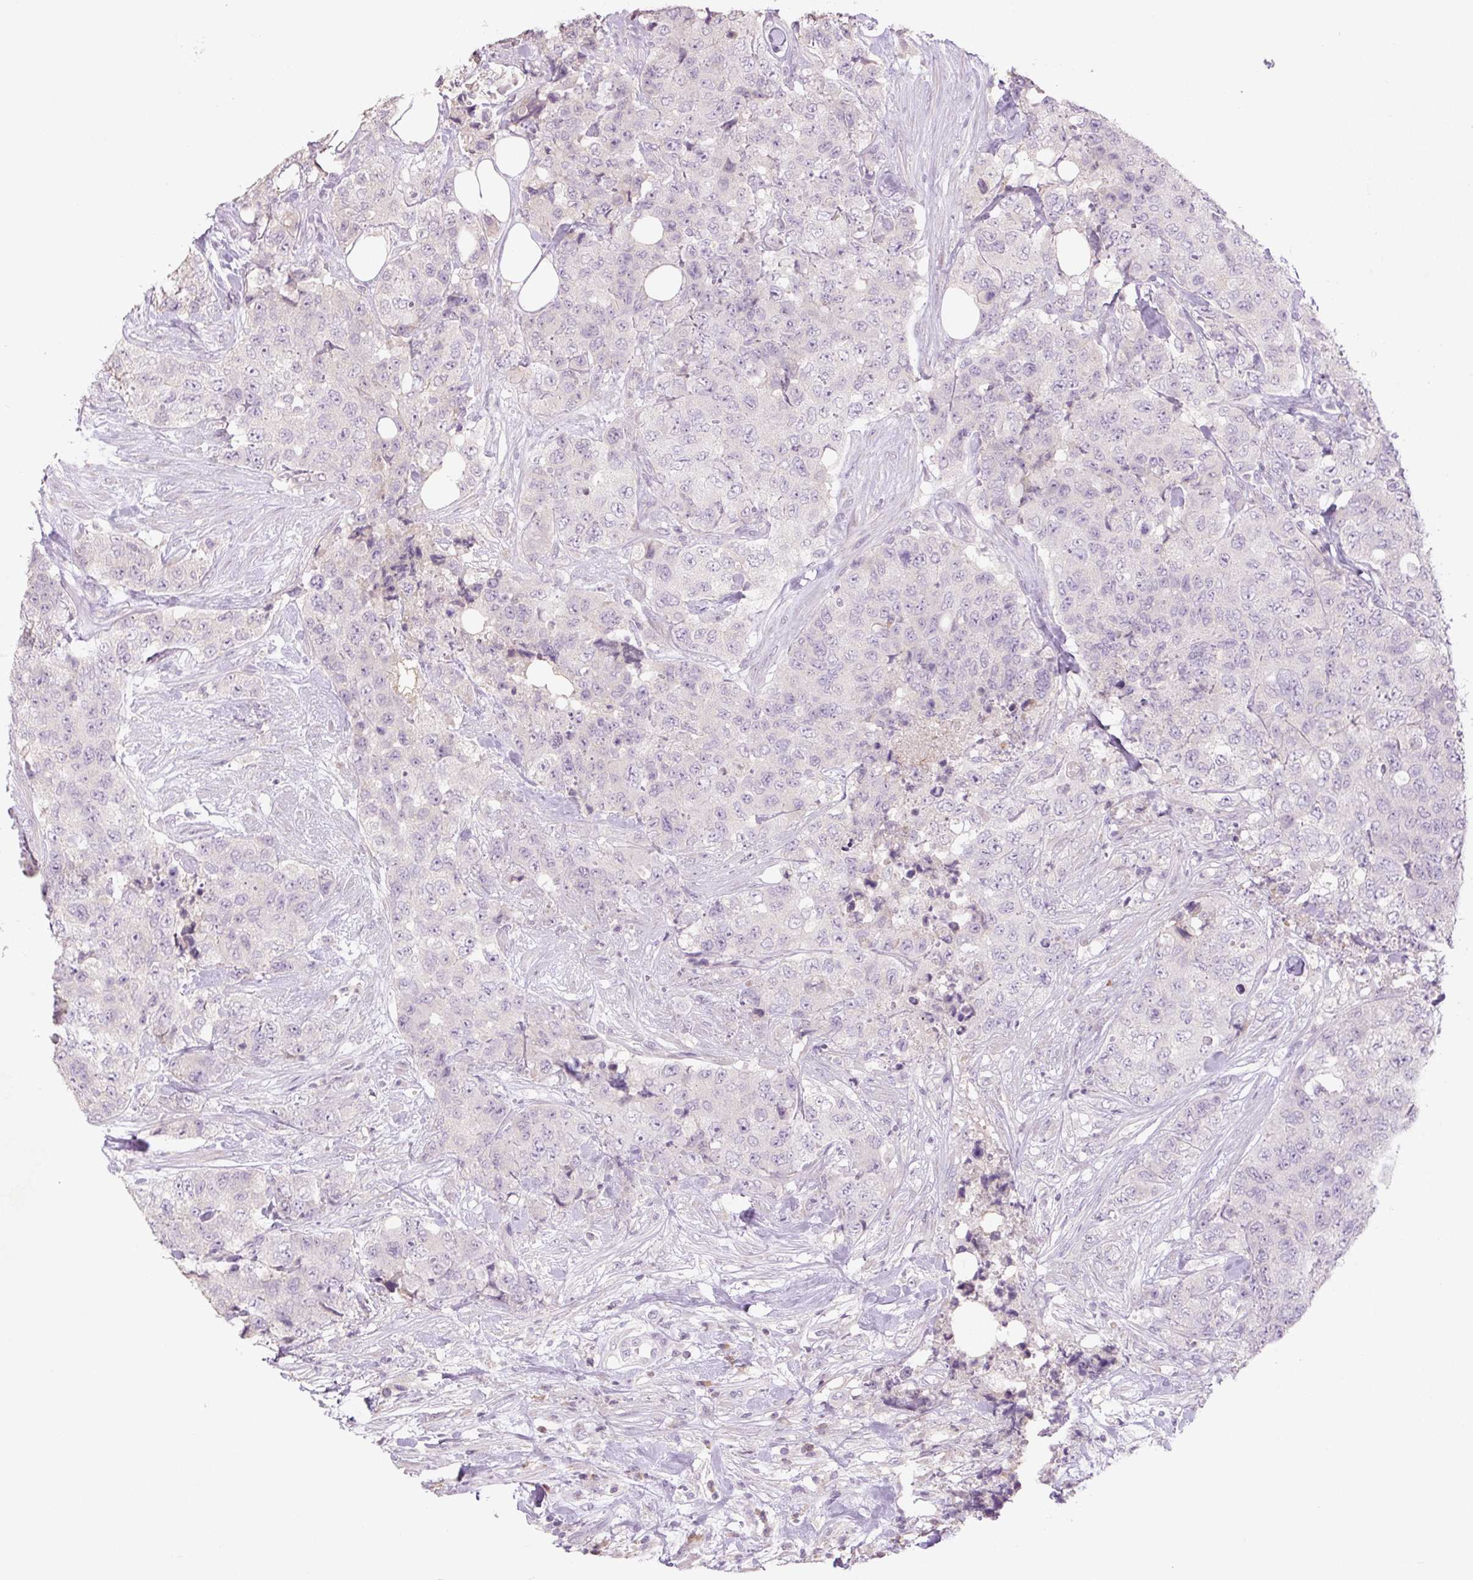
{"staining": {"intensity": "negative", "quantity": "none", "location": "none"}, "tissue": "urothelial cancer", "cell_type": "Tumor cells", "image_type": "cancer", "snomed": [{"axis": "morphology", "description": "Urothelial carcinoma, High grade"}, {"axis": "topography", "description": "Urinary bladder"}], "caption": "There is no significant staining in tumor cells of urothelial cancer.", "gene": "TMEM100", "patient": {"sex": "female", "age": 78}}